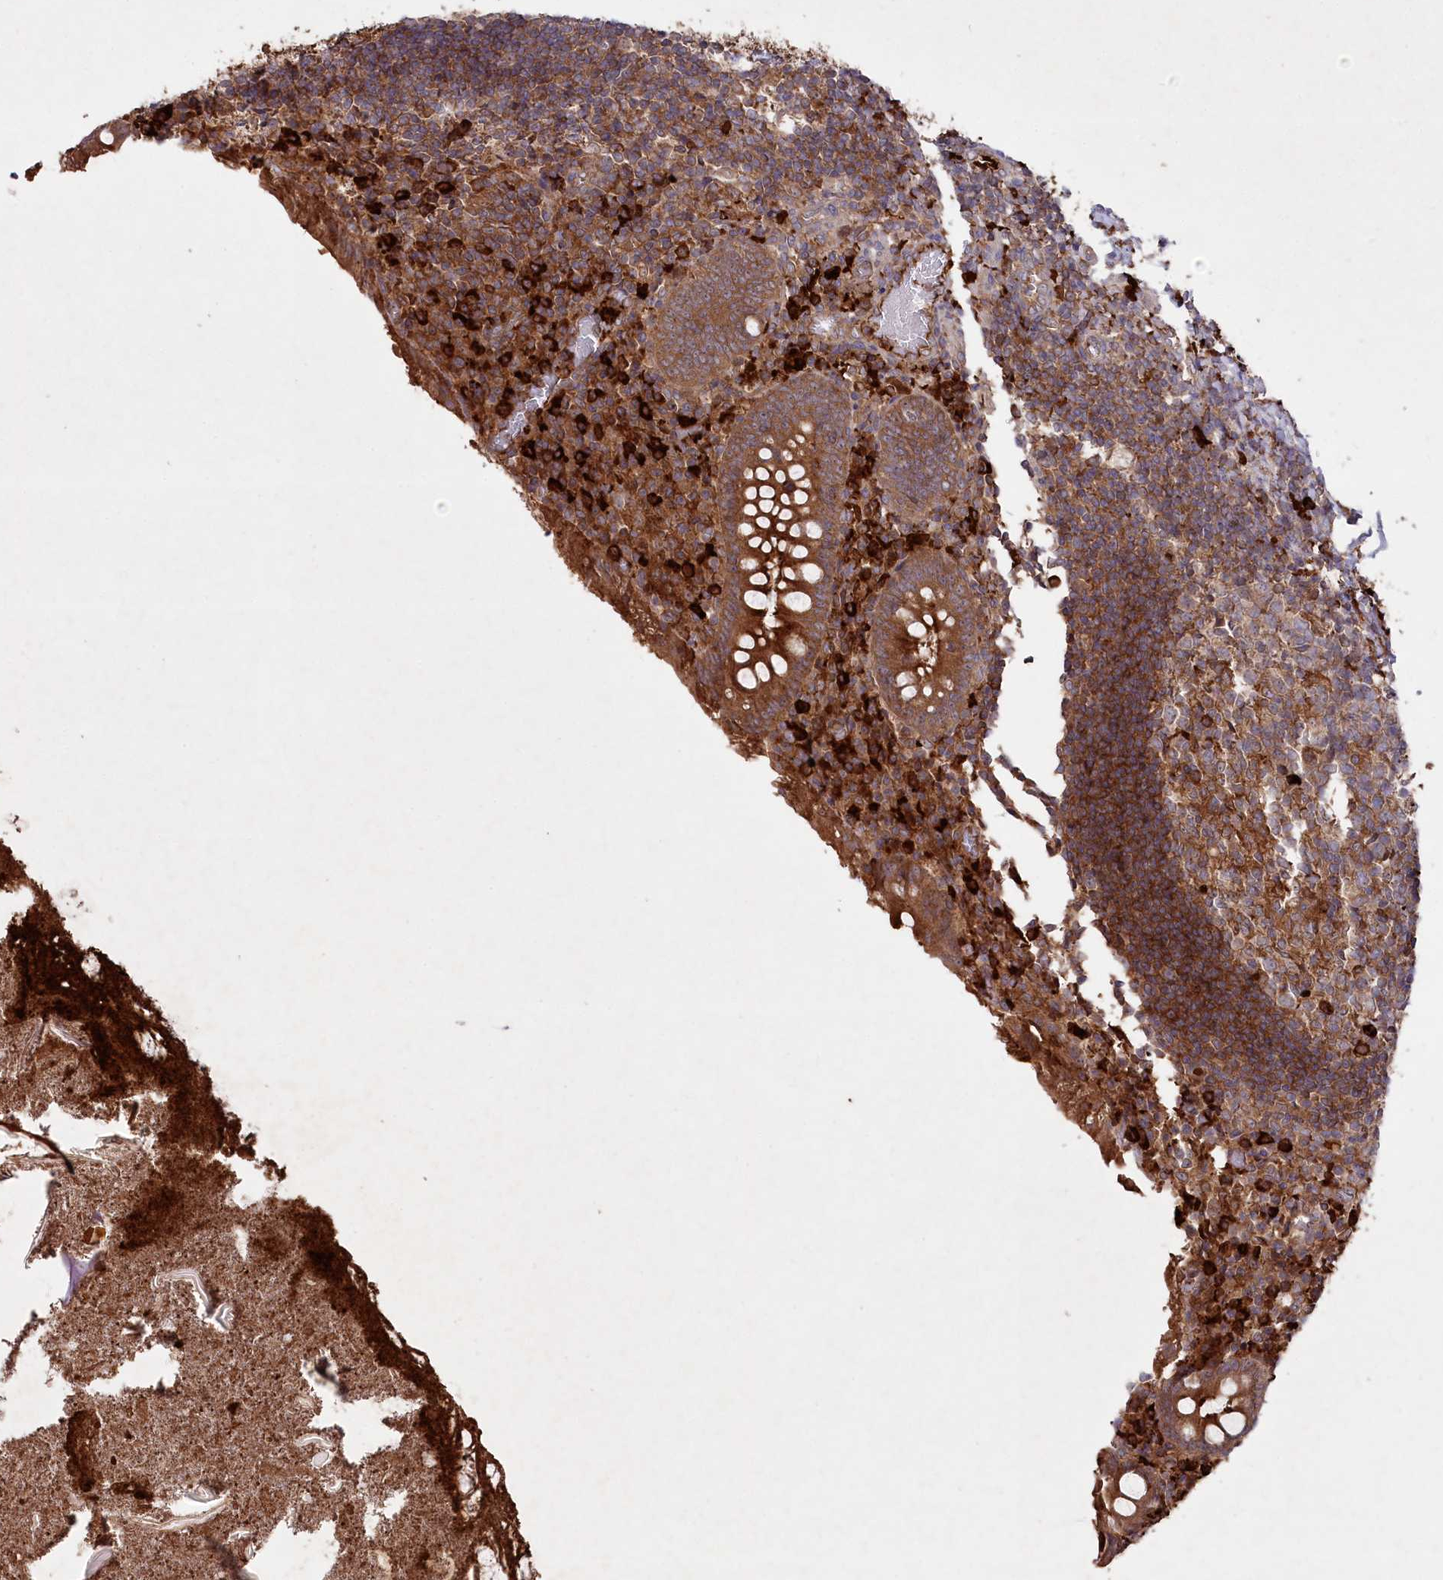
{"staining": {"intensity": "strong", "quantity": ">75%", "location": "cytoplasmic/membranous"}, "tissue": "appendix", "cell_type": "Glandular cells", "image_type": "normal", "snomed": [{"axis": "morphology", "description": "Normal tissue, NOS"}, {"axis": "topography", "description": "Appendix"}], "caption": "Glandular cells reveal high levels of strong cytoplasmic/membranous expression in about >75% of cells in benign appendix.", "gene": "PPP1R21", "patient": {"sex": "female", "age": 17}}